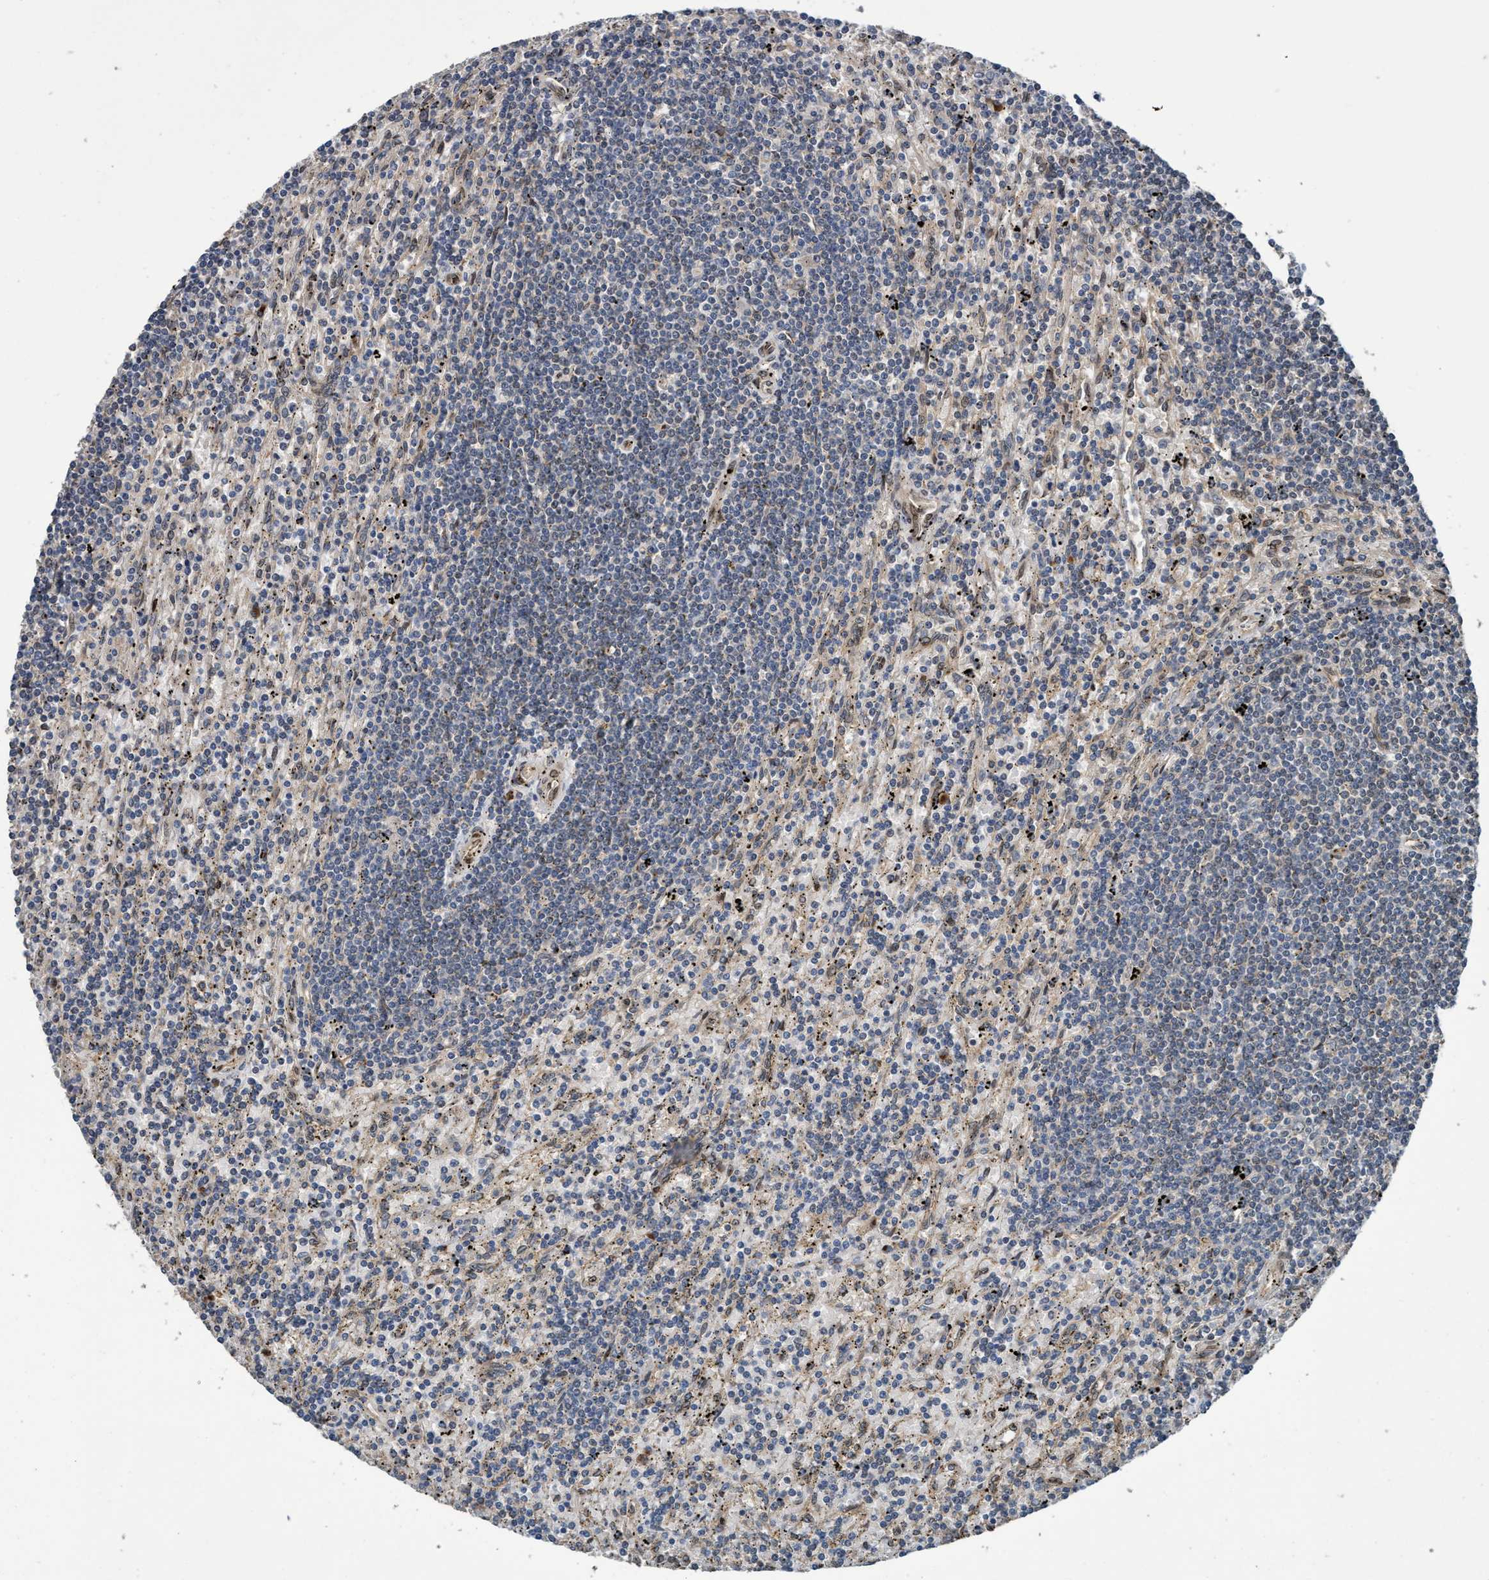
{"staining": {"intensity": "negative", "quantity": "none", "location": "none"}, "tissue": "lymphoma", "cell_type": "Tumor cells", "image_type": "cancer", "snomed": [{"axis": "morphology", "description": "Malignant lymphoma, non-Hodgkin's type, Low grade"}, {"axis": "topography", "description": "Spleen"}], "caption": "Histopathology image shows no protein expression in tumor cells of low-grade malignant lymphoma, non-Hodgkin's type tissue.", "gene": "MACC1", "patient": {"sex": "male", "age": 76}}